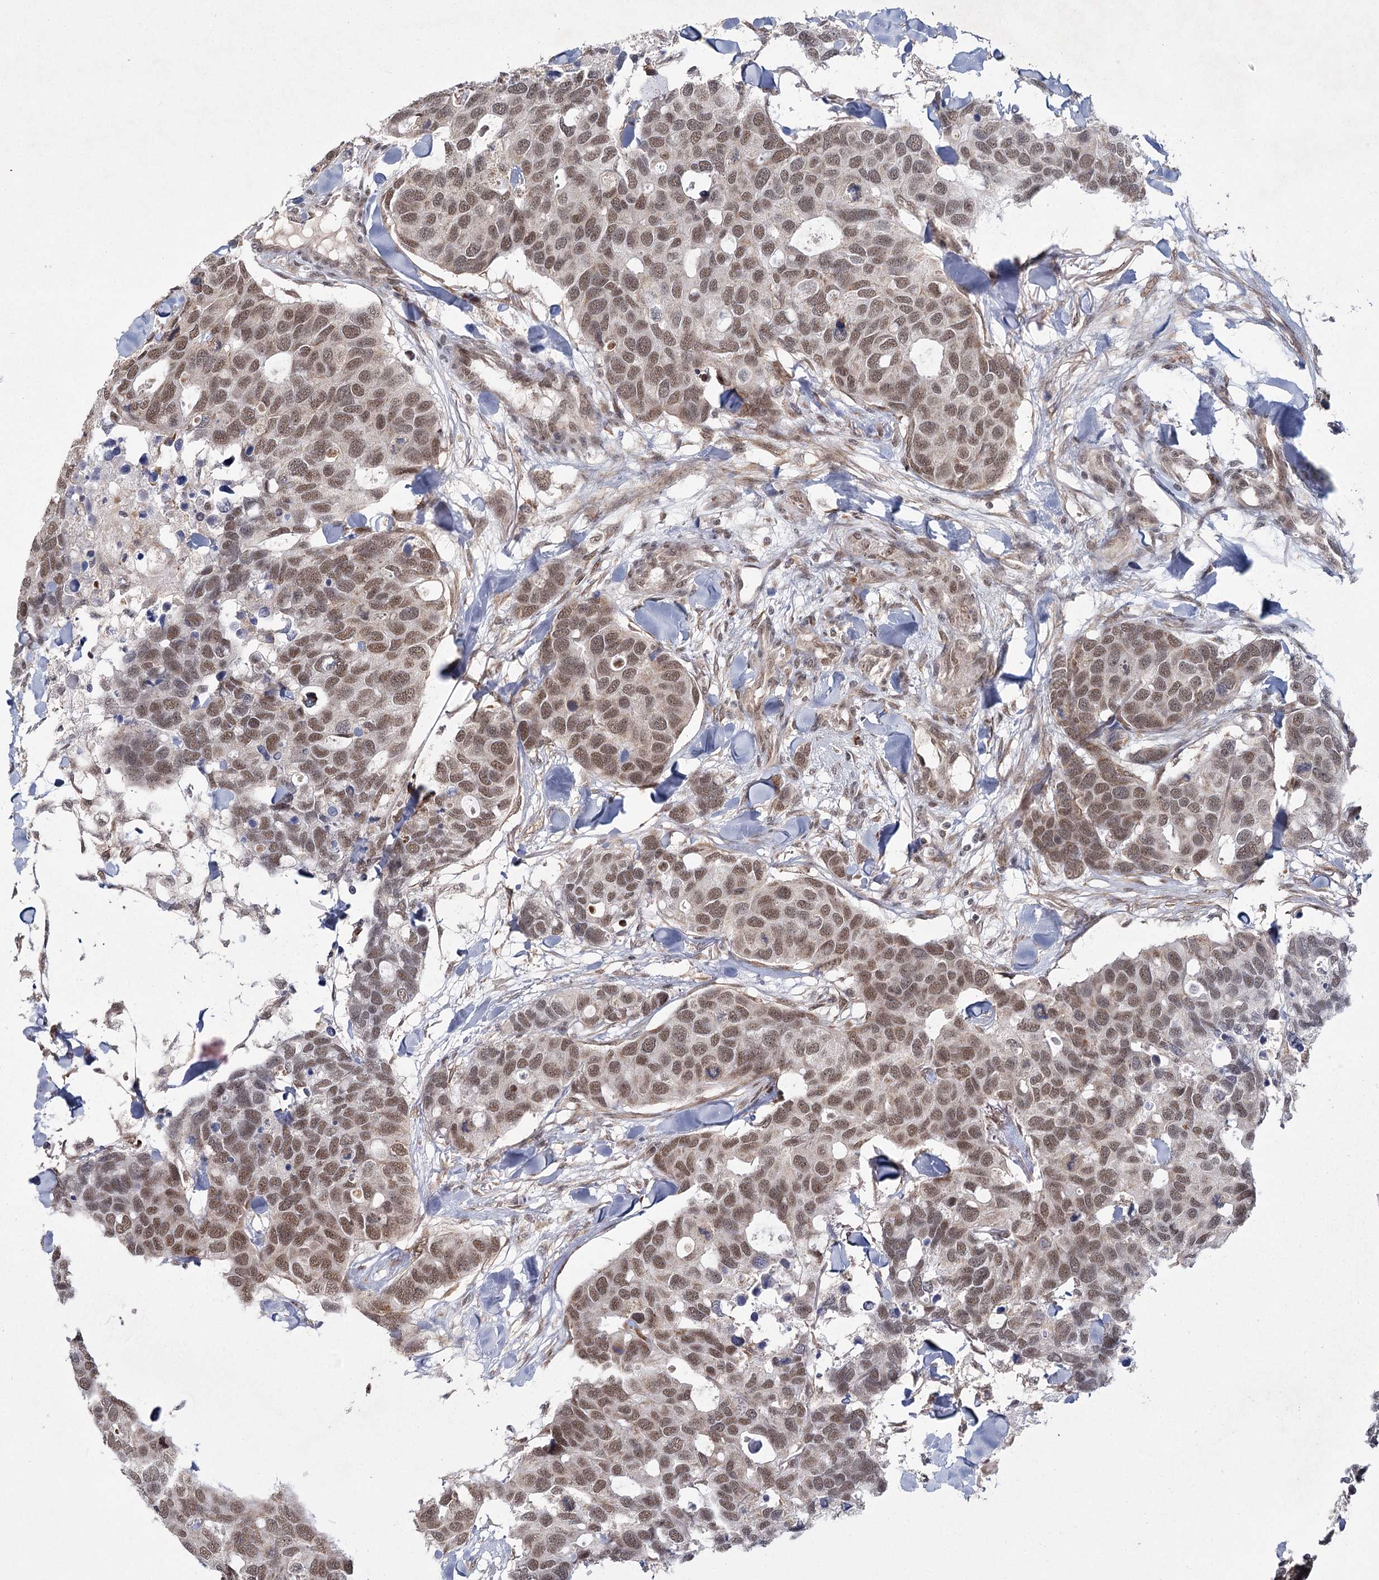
{"staining": {"intensity": "moderate", "quantity": ">75%", "location": "nuclear"}, "tissue": "breast cancer", "cell_type": "Tumor cells", "image_type": "cancer", "snomed": [{"axis": "morphology", "description": "Duct carcinoma"}, {"axis": "topography", "description": "Breast"}], "caption": "Immunohistochemistry (IHC) histopathology image of intraductal carcinoma (breast) stained for a protein (brown), which shows medium levels of moderate nuclear staining in about >75% of tumor cells.", "gene": "ZCCHC24", "patient": {"sex": "female", "age": 83}}